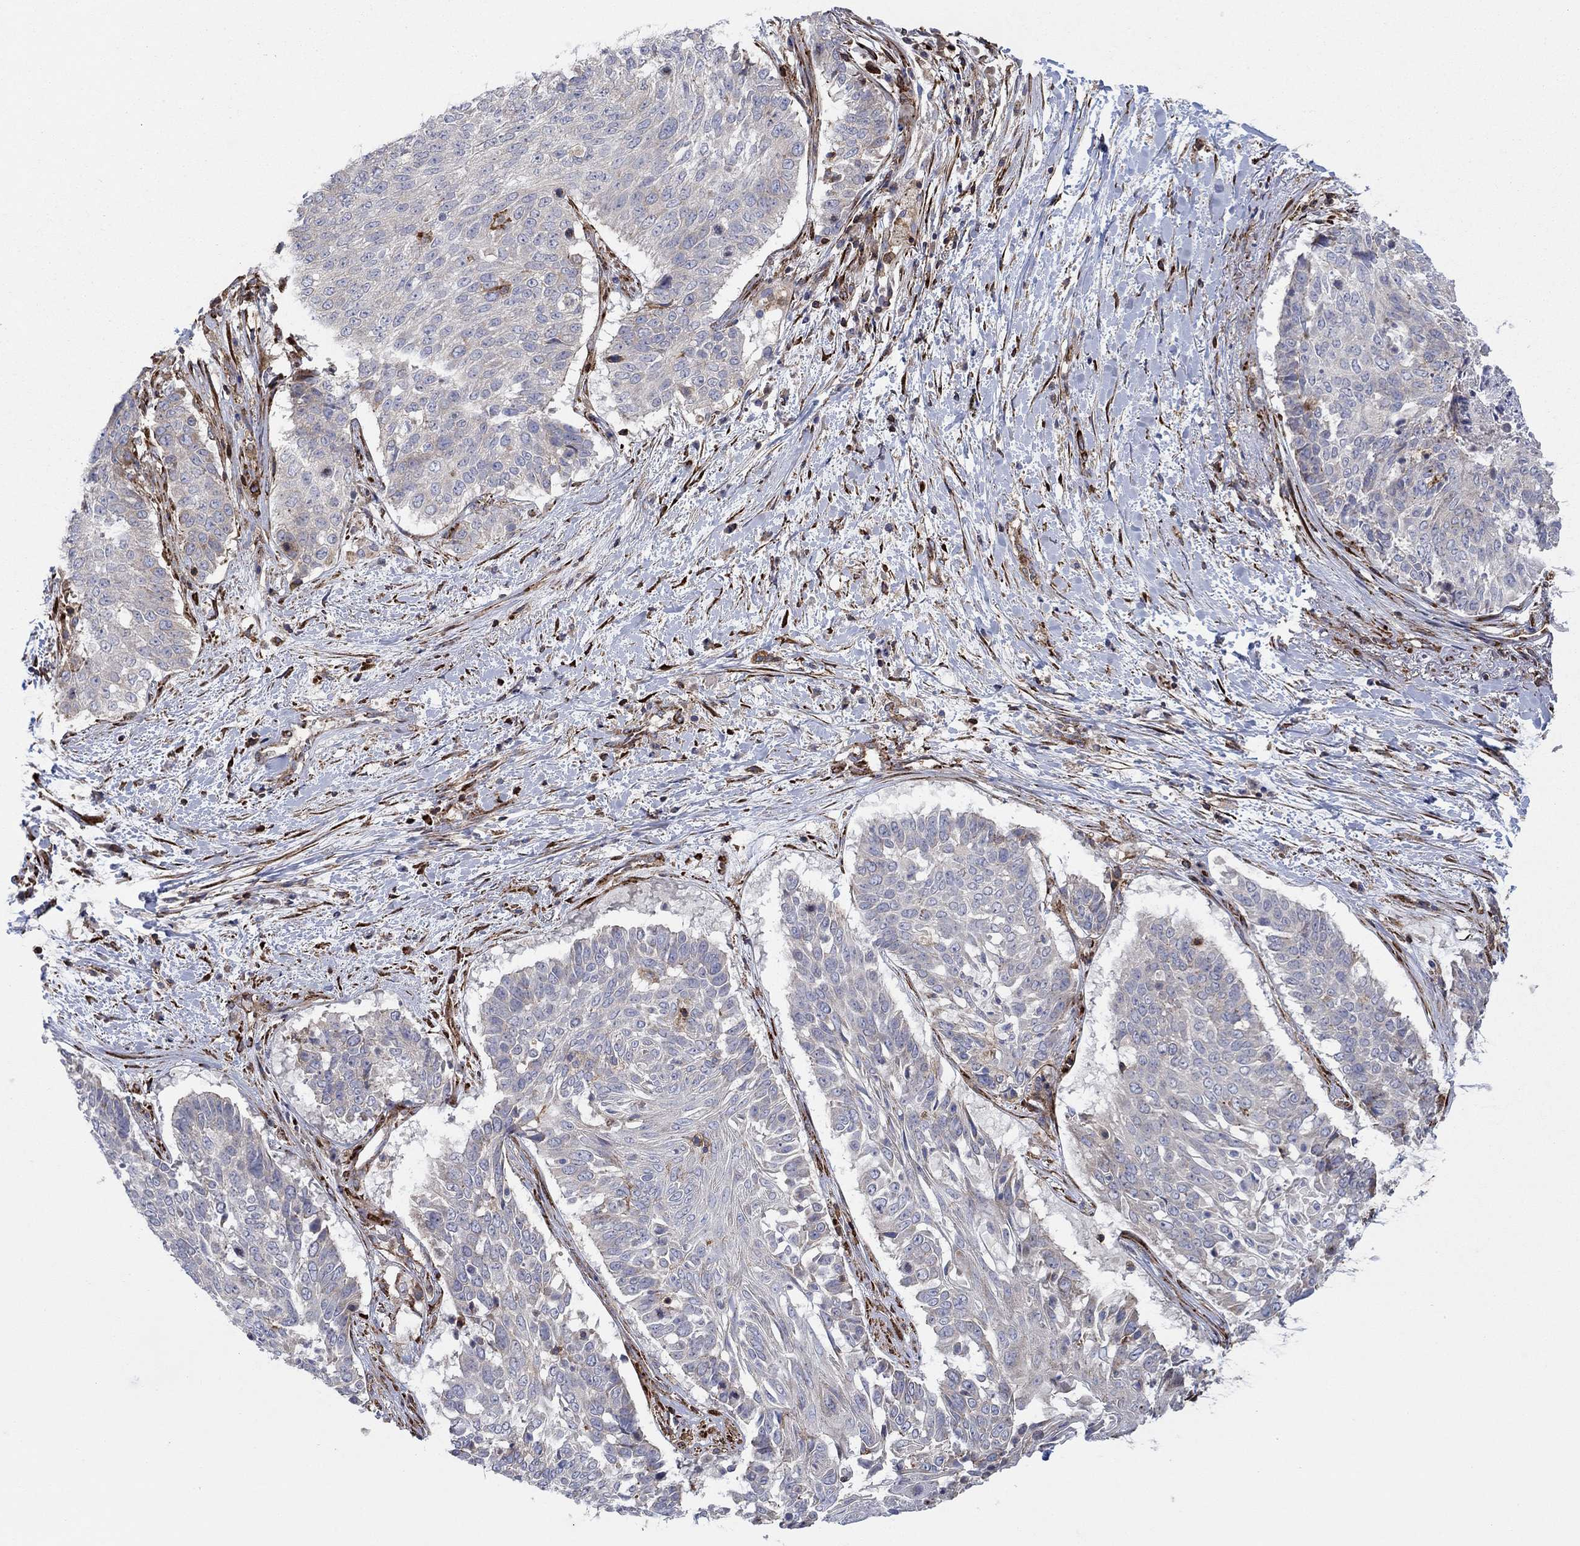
{"staining": {"intensity": "negative", "quantity": "none", "location": "none"}, "tissue": "lung cancer", "cell_type": "Tumor cells", "image_type": "cancer", "snomed": [{"axis": "morphology", "description": "Squamous cell carcinoma, NOS"}, {"axis": "topography", "description": "Lung"}], "caption": "Protein analysis of lung cancer reveals no significant staining in tumor cells.", "gene": "PAG1", "patient": {"sex": "male", "age": 64}}